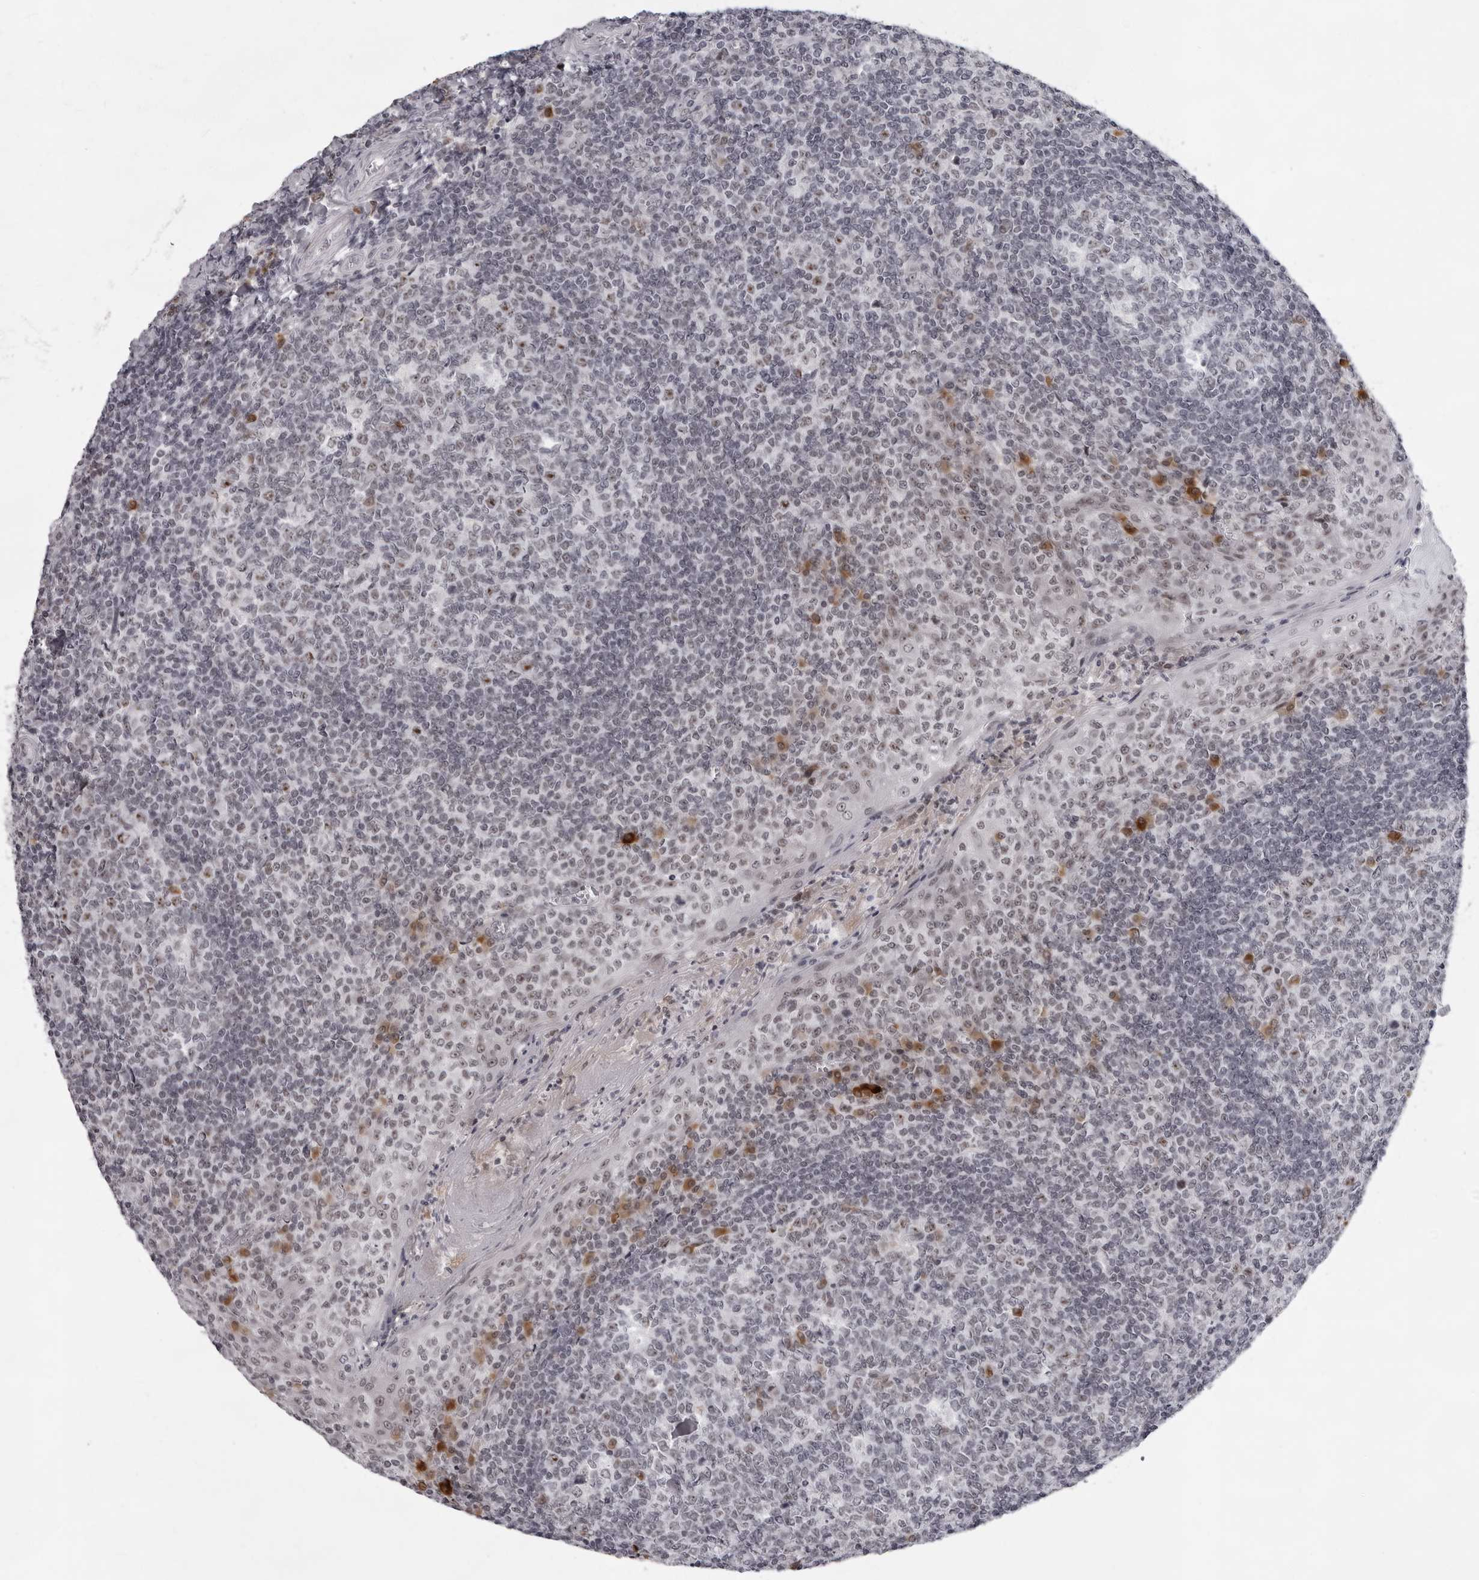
{"staining": {"intensity": "weak", "quantity": ">75%", "location": "nuclear"}, "tissue": "tonsil", "cell_type": "Germinal center cells", "image_type": "normal", "snomed": [{"axis": "morphology", "description": "Normal tissue, NOS"}, {"axis": "topography", "description": "Tonsil"}], "caption": "Tonsil stained for a protein (brown) exhibits weak nuclear positive staining in approximately >75% of germinal center cells.", "gene": "EXOSC10", "patient": {"sex": "female", "age": 19}}